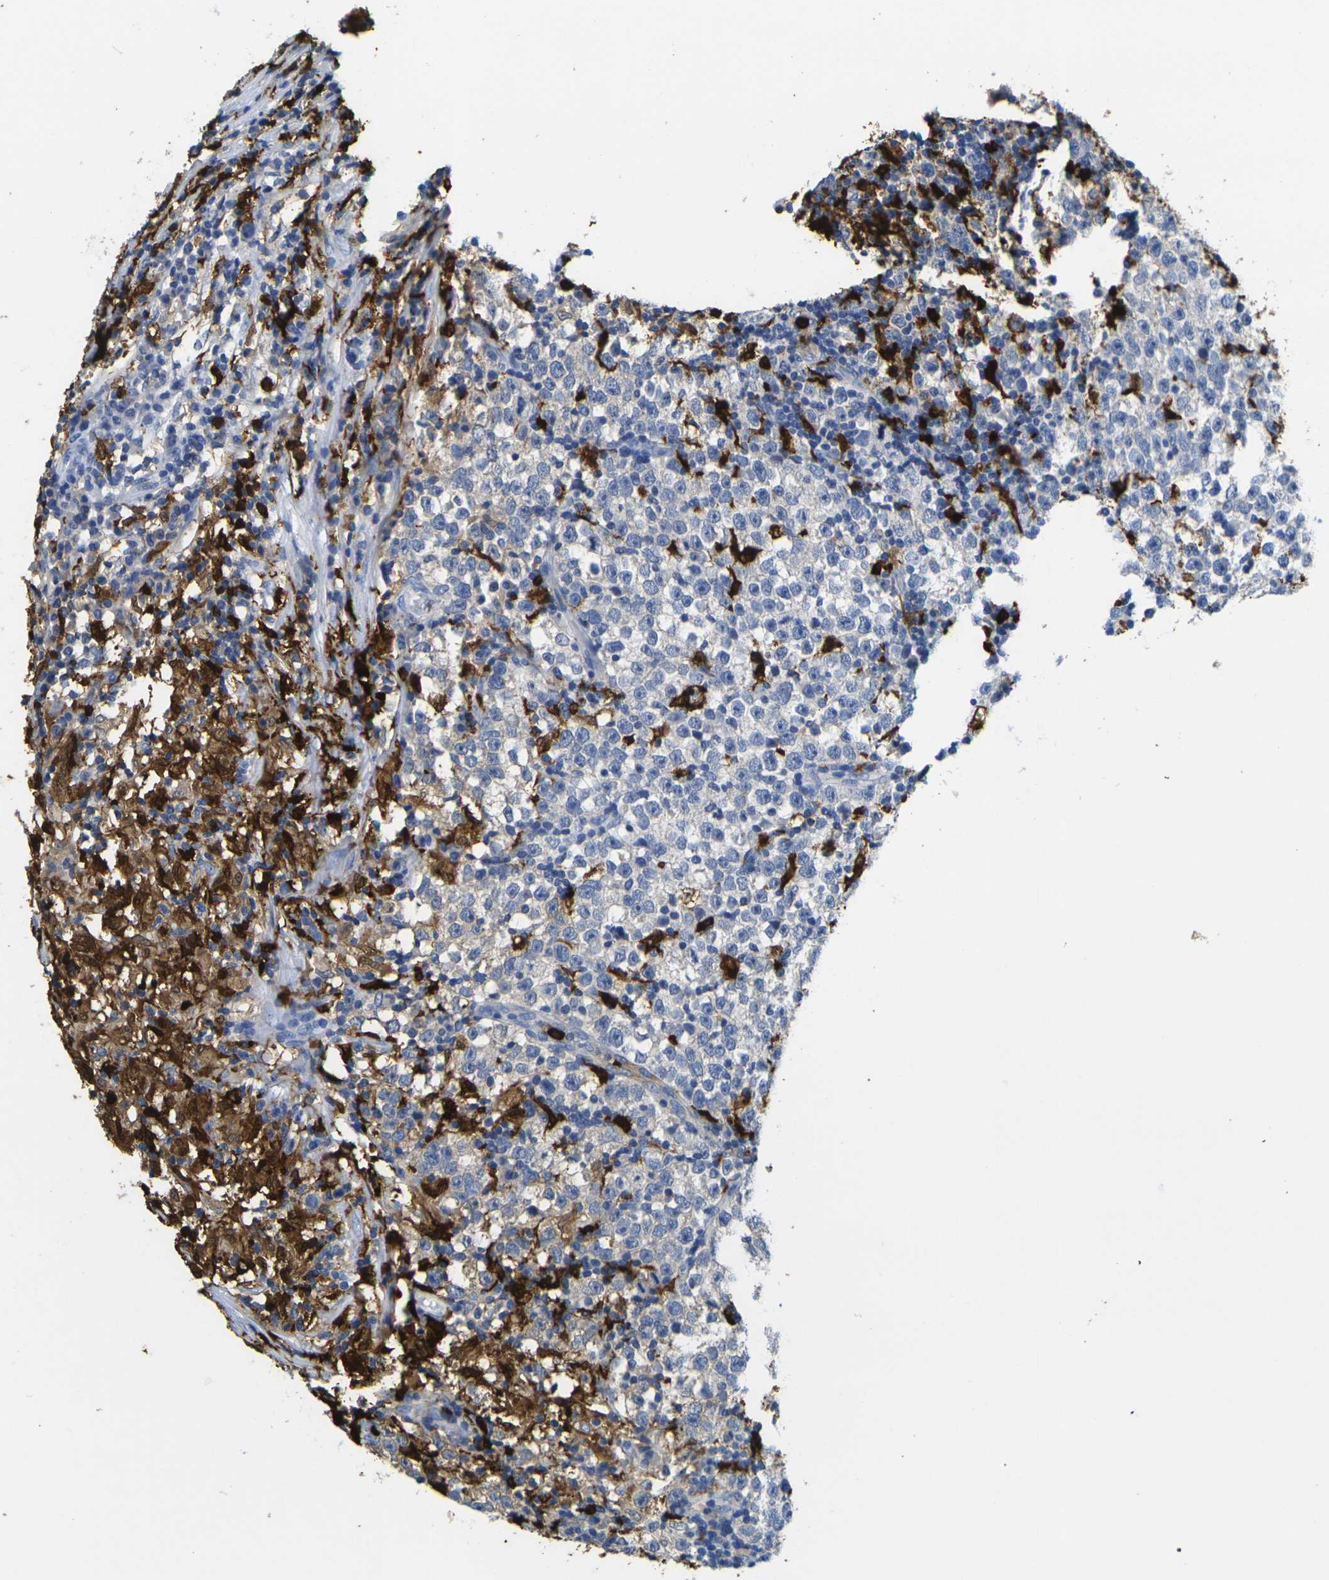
{"staining": {"intensity": "negative", "quantity": "none", "location": "none"}, "tissue": "testis cancer", "cell_type": "Tumor cells", "image_type": "cancer", "snomed": [{"axis": "morphology", "description": "Seminoma, NOS"}, {"axis": "topography", "description": "Testis"}], "caption": "Protein analysis of testis cancer shows no significant expression in tumor cells. Nuclei are stained in blue.", "gene": "S100A9", "patient": {"sex": "male", "age": 43}}